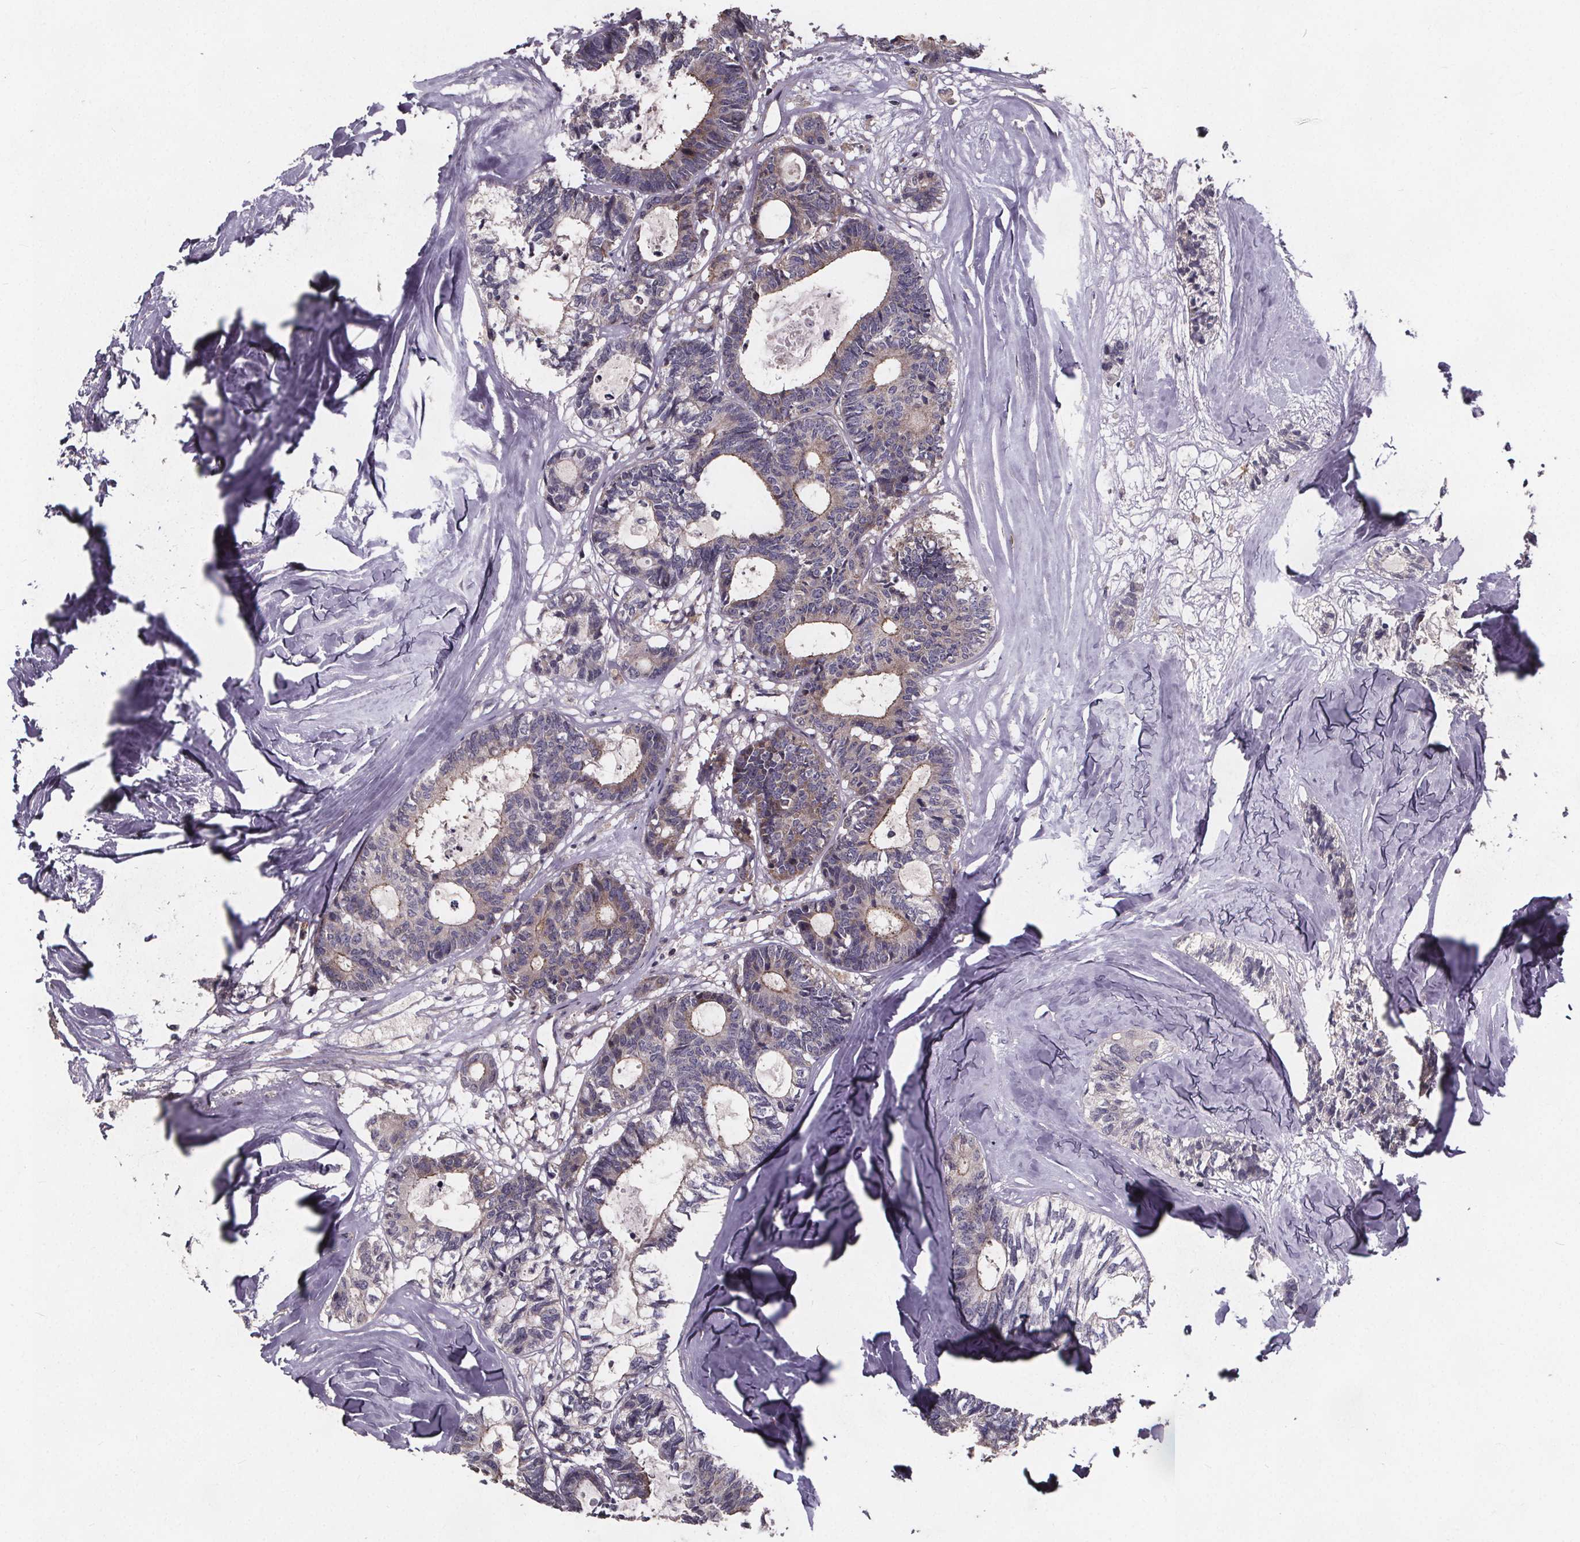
{"staining": {"intensity": "moderate", "quantity": "<25%", "location": "cytoplasmic/membranous"}, "tissue": "colorectal cancer", "cell_type": "Tumor cells", "image_type": "cancer", "snomed": [{"axis": "morphology", "description": "Adenocarcinoma, NOS"}, {"axis": "topography", "description": "Colon"}, {"axis": "topography", "description": "Rectum"}], "caption": "DAB (3,3'-diaminobenzidine) immunohistochemical staining of human colorectal adenocarcinoma displays moderate cytoplasmic/membranous protein staining in approximately <25% of tumor cells.", "gene": "YME1L1", "patient": {"sex": "male", "age": 57}}